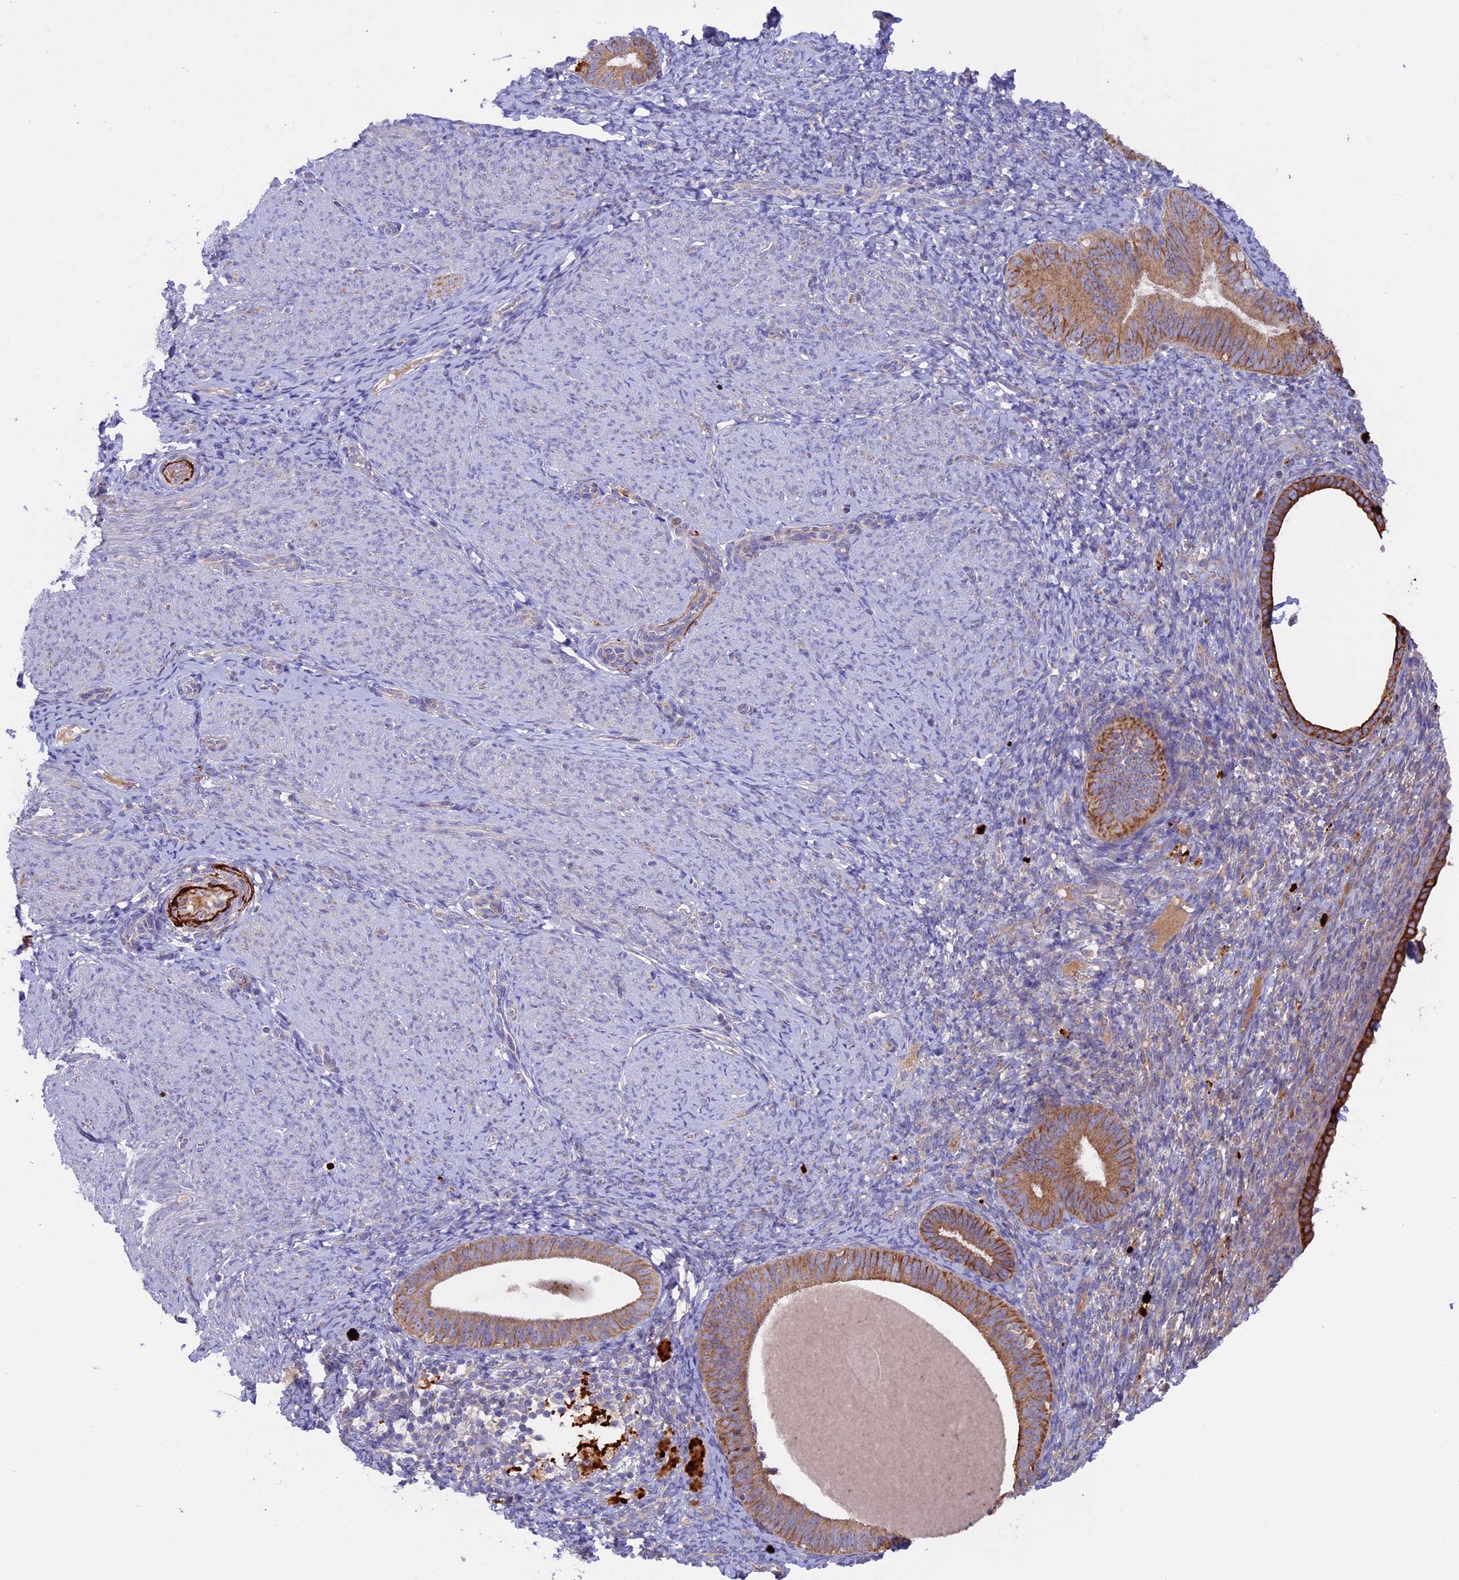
{"staining": {"intensity": "weak", "quantity": "25%-75%", "location": "cytoplasmic/membranous"}, "tissue": "endometrium", "cell_type": "Cells in endometrial stroma", "image_type": "normal", "snomed": [{"axis": "morphology", "description": "Normal tissue, NOS"}, {"axis": "topography", "description": "Endometrium"}], "caption": "This photomicrograph displays IHC staining of unremarkable endometrium, with low weak cytoplasmic/membranous expression in about 25%-75% of cells in endometrial stroma.", "gene": "PTPN9", "patient": {"sex": "female", "age": 65}}